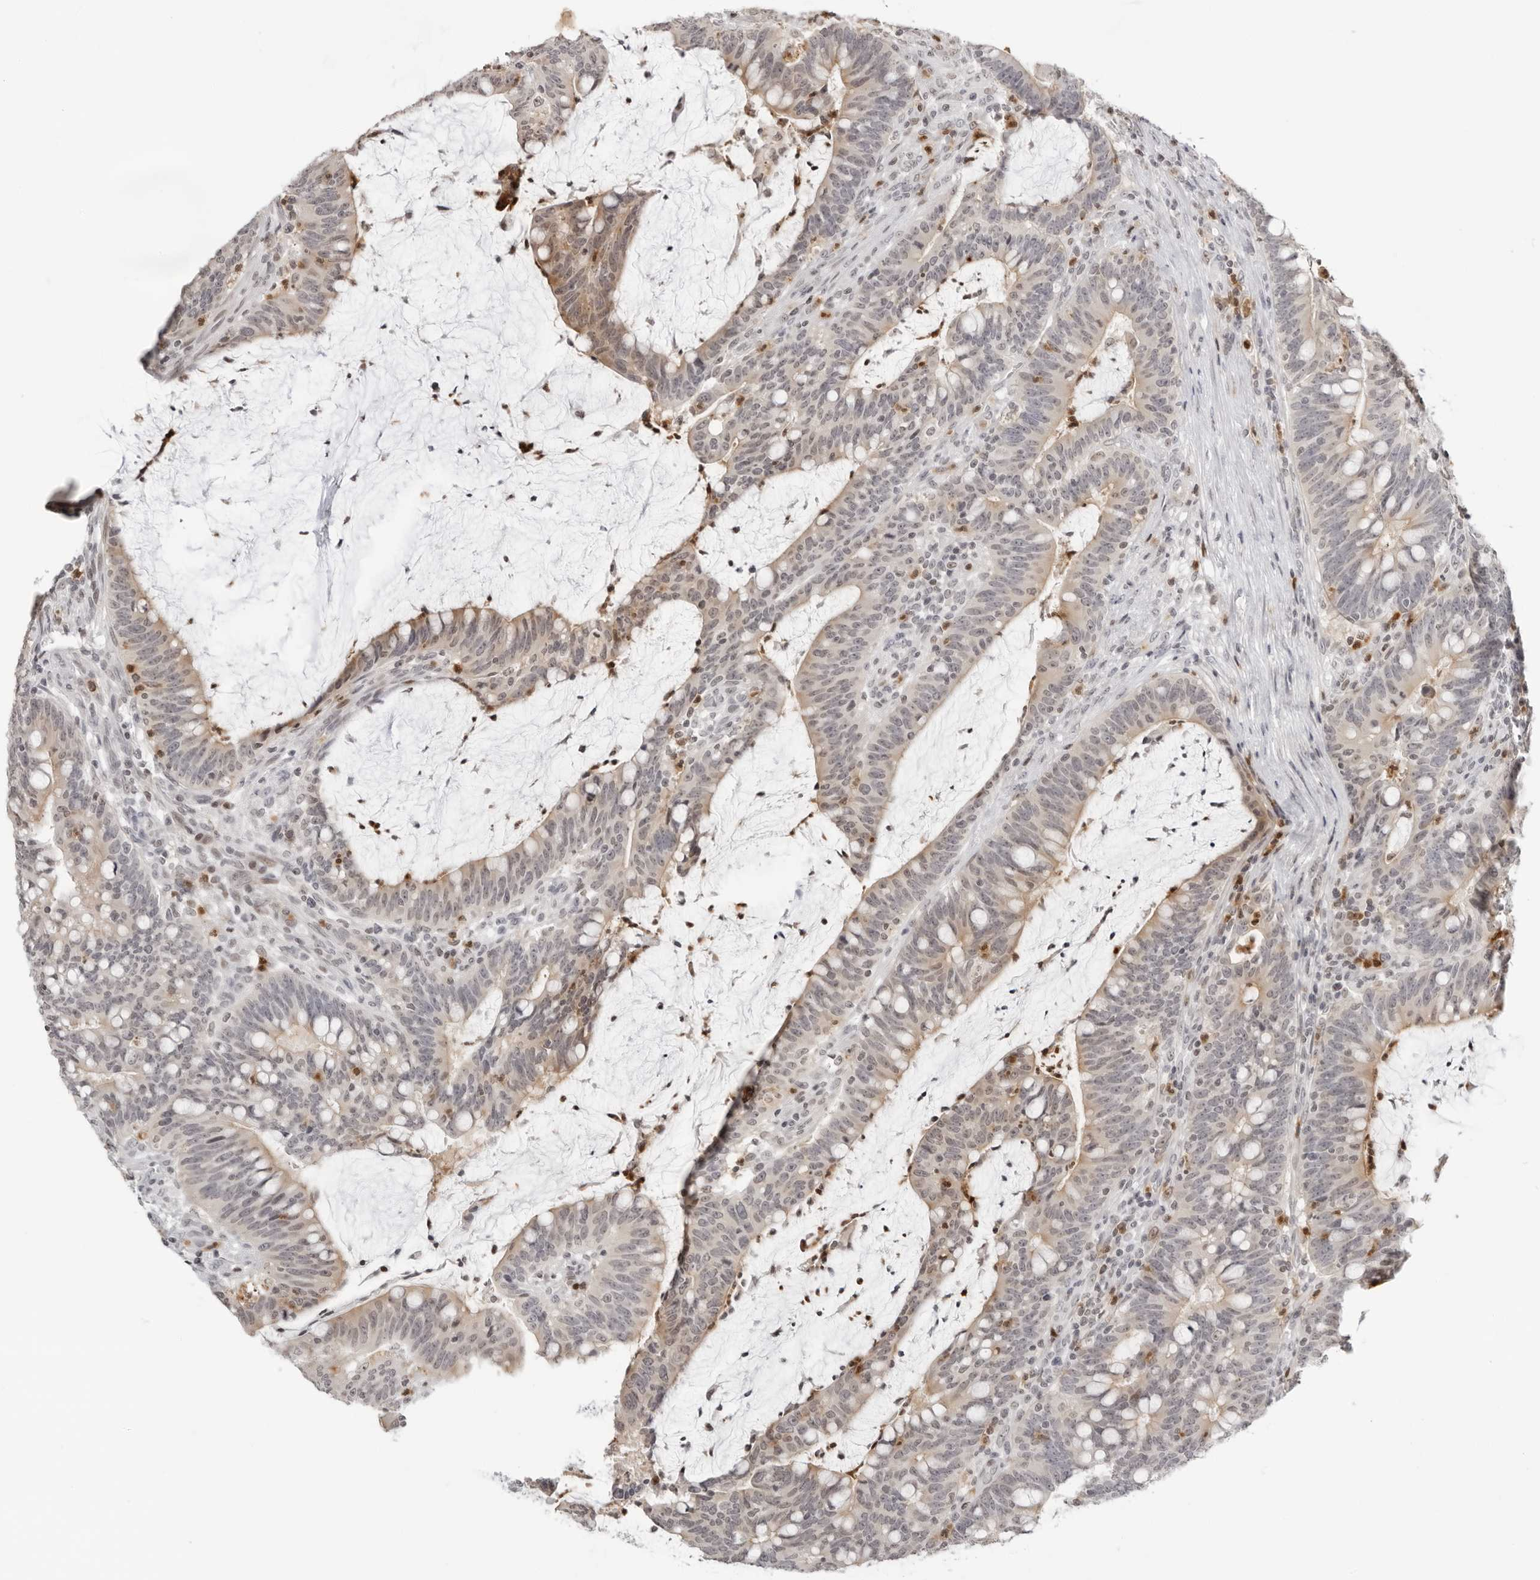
{"staining": {"intensity": "moderate", "quantity": "25%-75%", "location": "cytoplasmic/membranous"}, "tissue": "colorectal cancer", "cell_type": "Tumor cells", "image_type": "cancer", "snomed": [{"axis": "morphology", "description": "Adenocarcinoma, NOS"}, {"axis": "topography", "description": "Colon"}], "caption": "This is an image of immunohistochemistry staining of colorectal cancer, which shows moderate staining in the cytoplasmic/membranous of tumor cells.", "gene": "RNF146", "patient": {"sex": "female", "age": 66}}